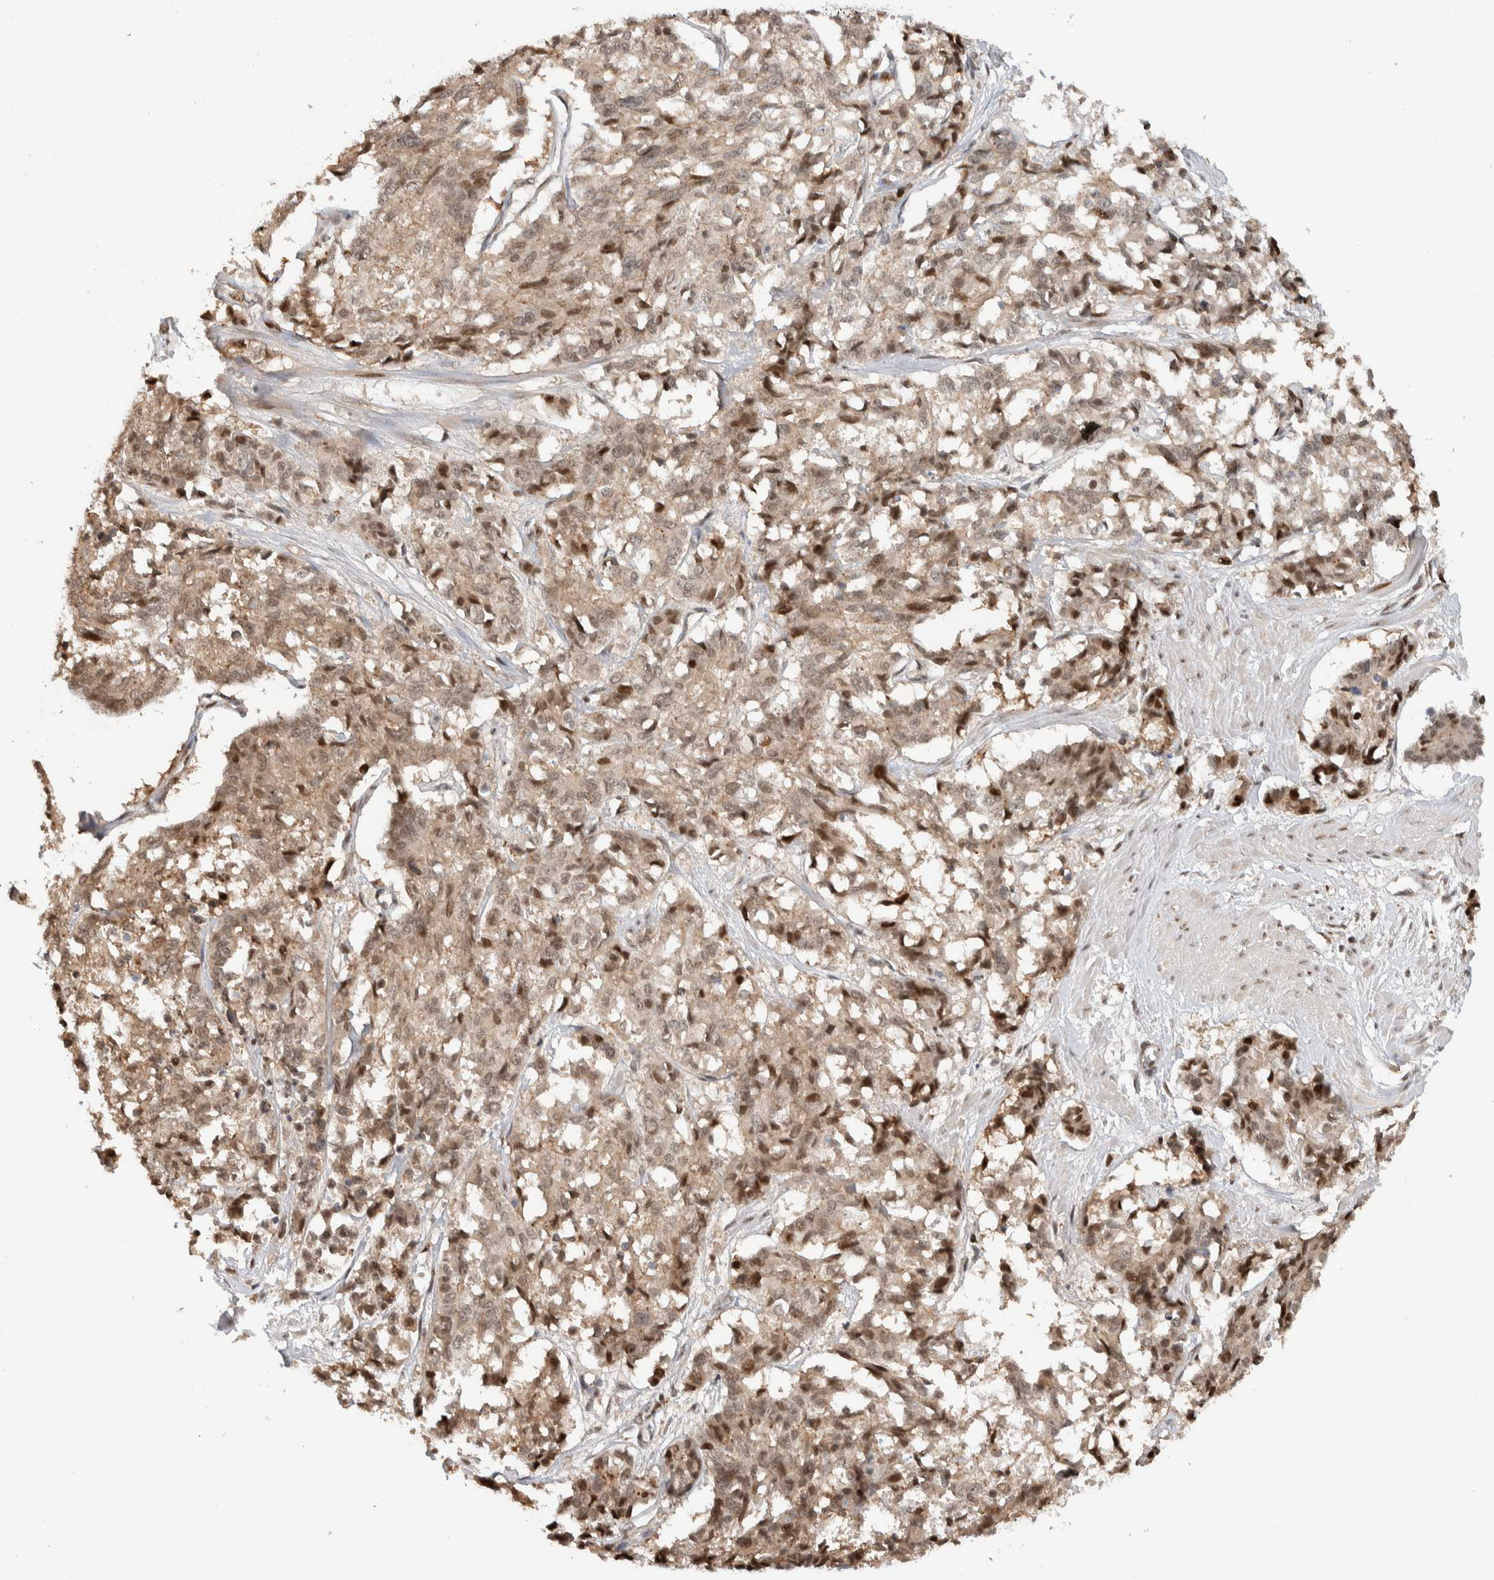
{"staining": {"intensity": "moderate", "quantity": "25%-75%", "location": "cytoplasmic/membranous,nuclear"}, "tissue": "cervical cancer", "cell_type": "Tumor cells", "image_type": "cancer", "snomed": [{"axis": "morphology", "description": "Squamous cell carcinoma, NOS"}, {"axis": "topography", "description": "Cervix"}], "caption": "The histopathology image displays staining of cervical squamous cell carcinoma, revealing moderate cytoplasmic/membranous and nuclear protein positivity (brown color) within tumor cells. (Stains: DAB (3,3'-diaminobenzidine) in brown, nuclei in blue, Microscopy: brightfield microscopy at high magnification).", "gene": "ZNF521", "patient": {"sex": "female", "age": 35}}